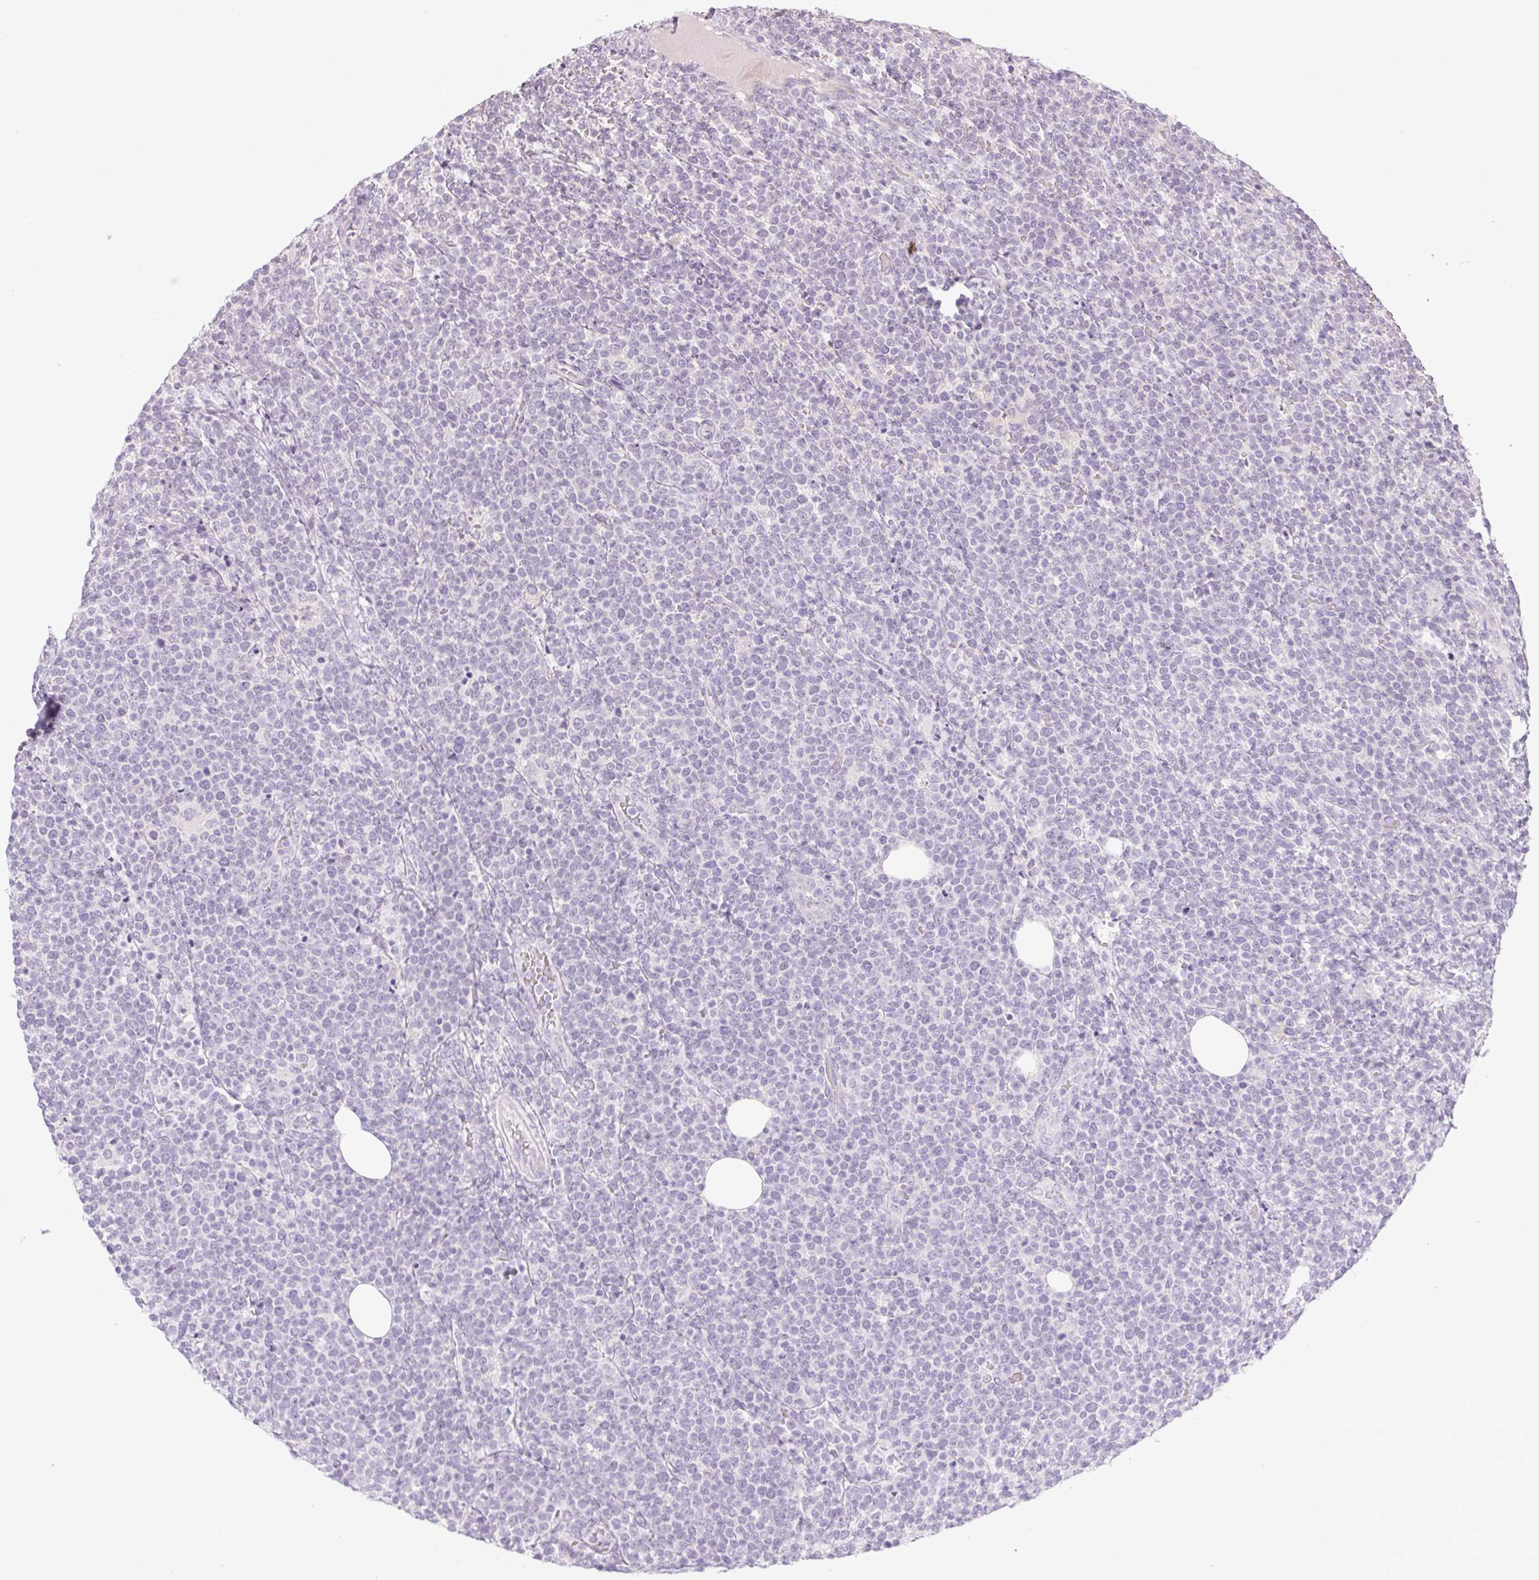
{"staining": {"intensity": "negative", "quantity": "none", "location": "none"}, "tissue": "lymphoma", "cell_type": "Tumor cells", "image_type": "cancer", "snomed": [{"axis": "morphology", "description": "Malignant lymphoma, non-Hodgkin's type, High grade"}, {"axis": "topography", "description": "Lymph node"}], "caption": "DAB immunohistochemical staining of malignant lymphoma, non-Hodgkin's type (high-grade) shows no significant staining in tumor cells. (Brightfield microscopy of DAB (3,3'-diaminobenzidine) immunohistochemistry at high magnification).", "gene": "CTCFL", "patient": {"sex": "male", "age": 61}}